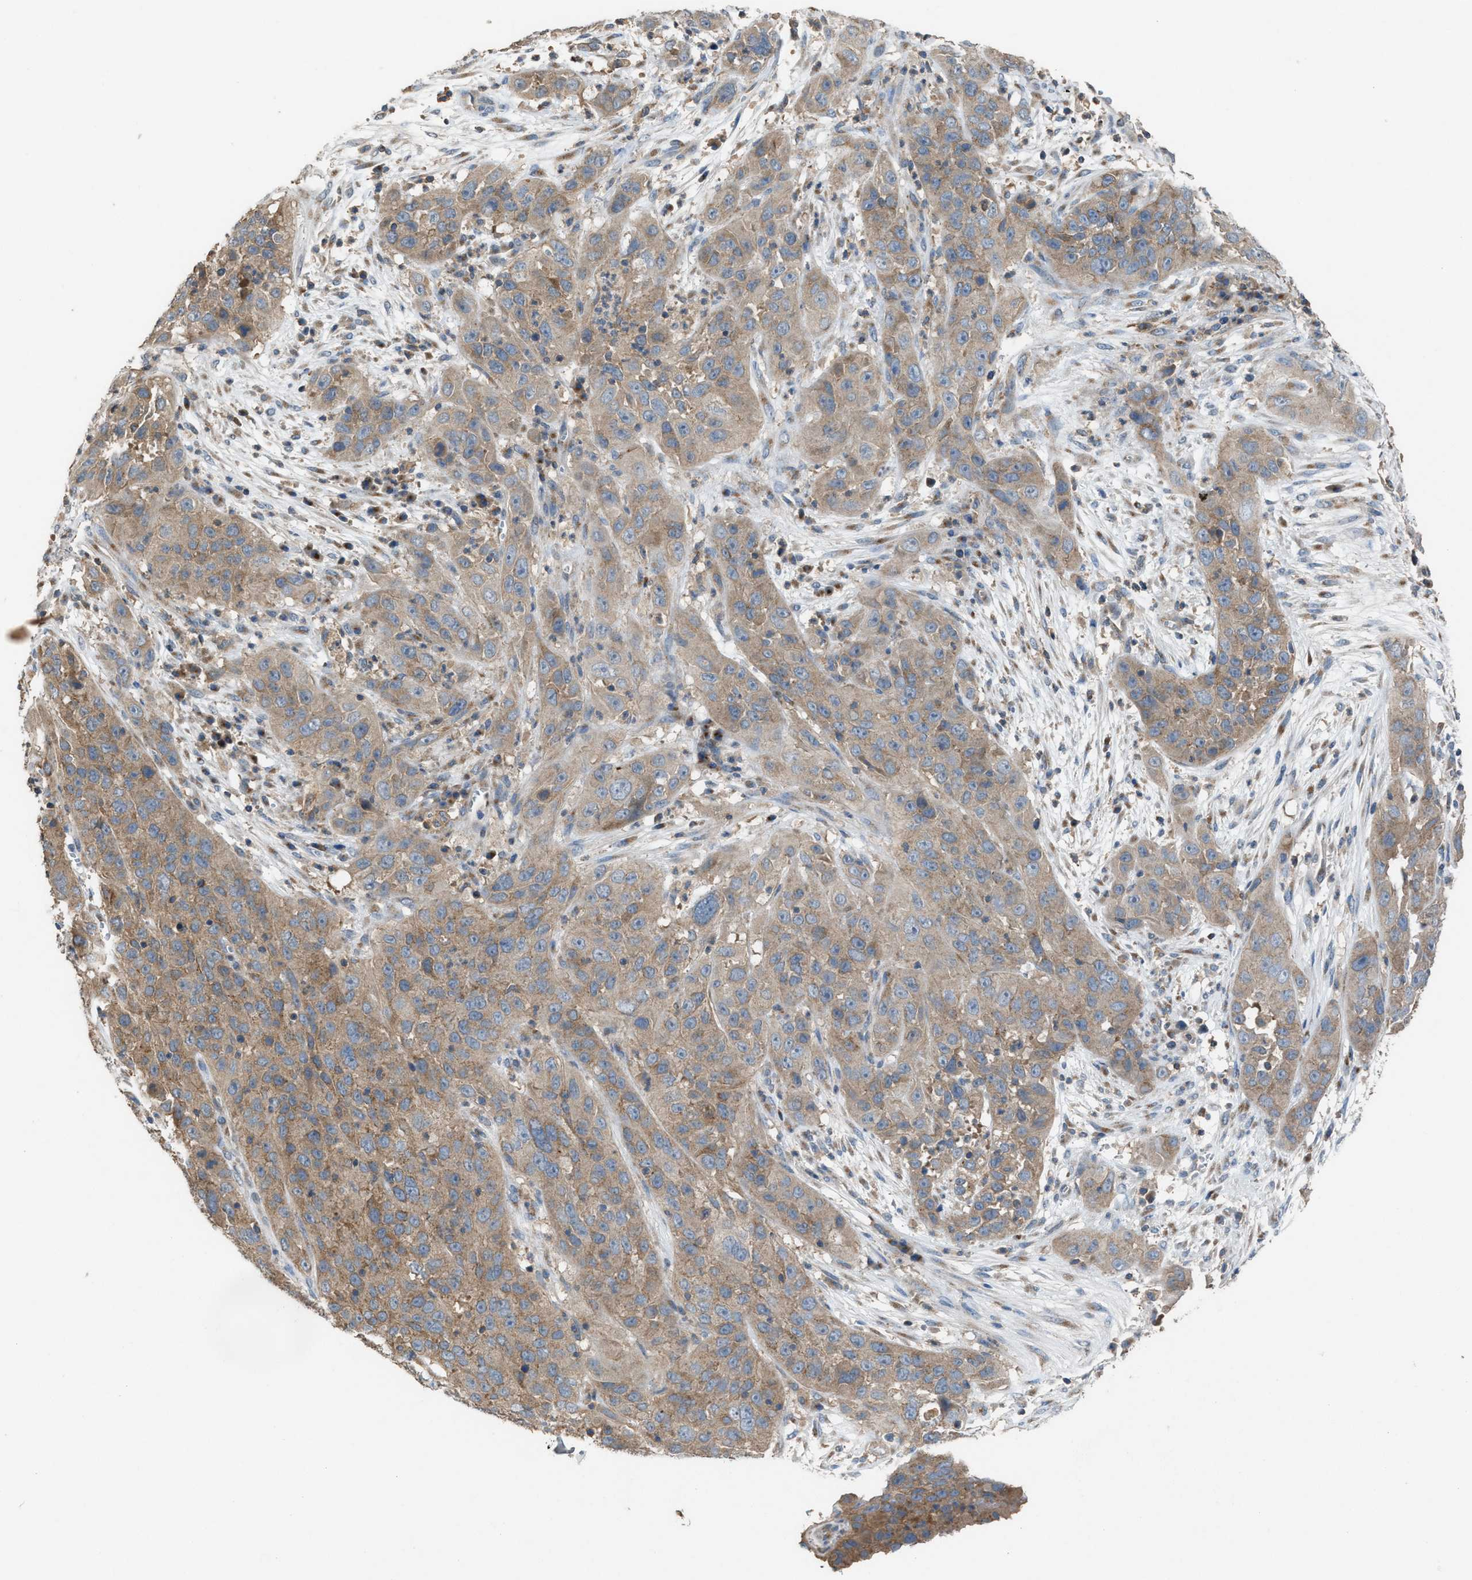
{"staining": {"intensity": "weak", "quantity": ">75%", "location": "cytoplasmic/membranous"}, "tissue": "cervical cancer", "cell_type": "Tumor cells", "image_type": "cancer", "snomed": [{"axis": "morphology", "description": "Squamous cell carcinoma, NOS"}, {"axis": "topography", "description": "Cervix"}], "caption": "Squamous cell carcinoma (cervical) was stained to show a protein in brown. There is low levels of weak cytoplasmic/membranous expression in approximately >75% of tumor cells.", "gene": "TPK1", "patient": {"sex": "female", "age": 32}}